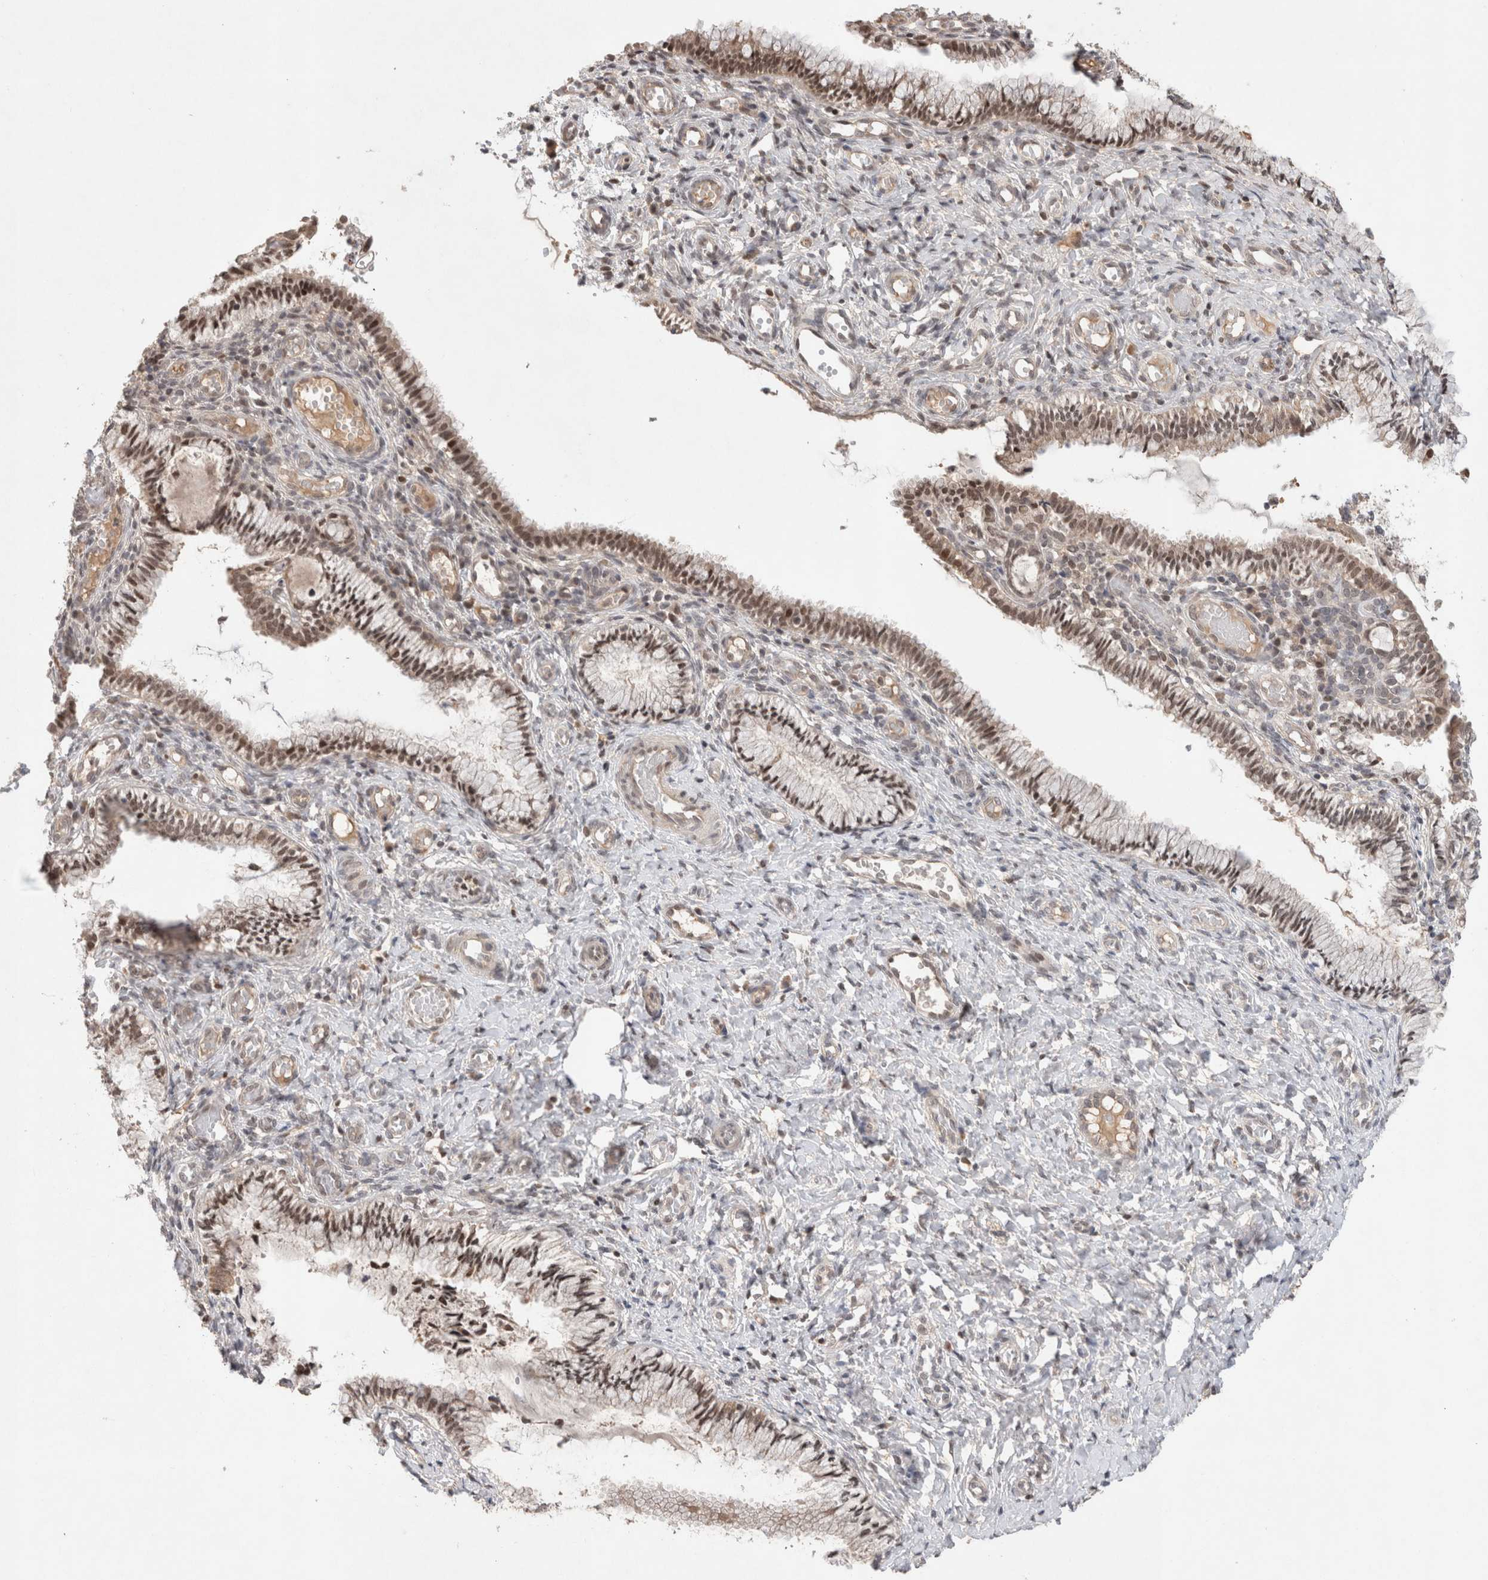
{"staining": {"intensity": "weak", "quantity": ">75%", "location": "cytoplasmic/membranous,nuclear"}, "tissue": "cervix", "cell_type": "Glandular cells", "image_type": "normal", "snomed": [{"axis": "morphology", "description": "Normal tissue, NOS"}, {"axis": "topography", "description": "Cervix"}], "caption": "Benign cervix exhibits weak cytoplasmic/membranous,nuclear expression in about >75% of glandular cells (DAB (3,3'-diaminobenzidine) IHC with brightfield microscopy, high magnification)..", "gene": "SYDE2", "patient": {"sex": "female", "age": 27}}